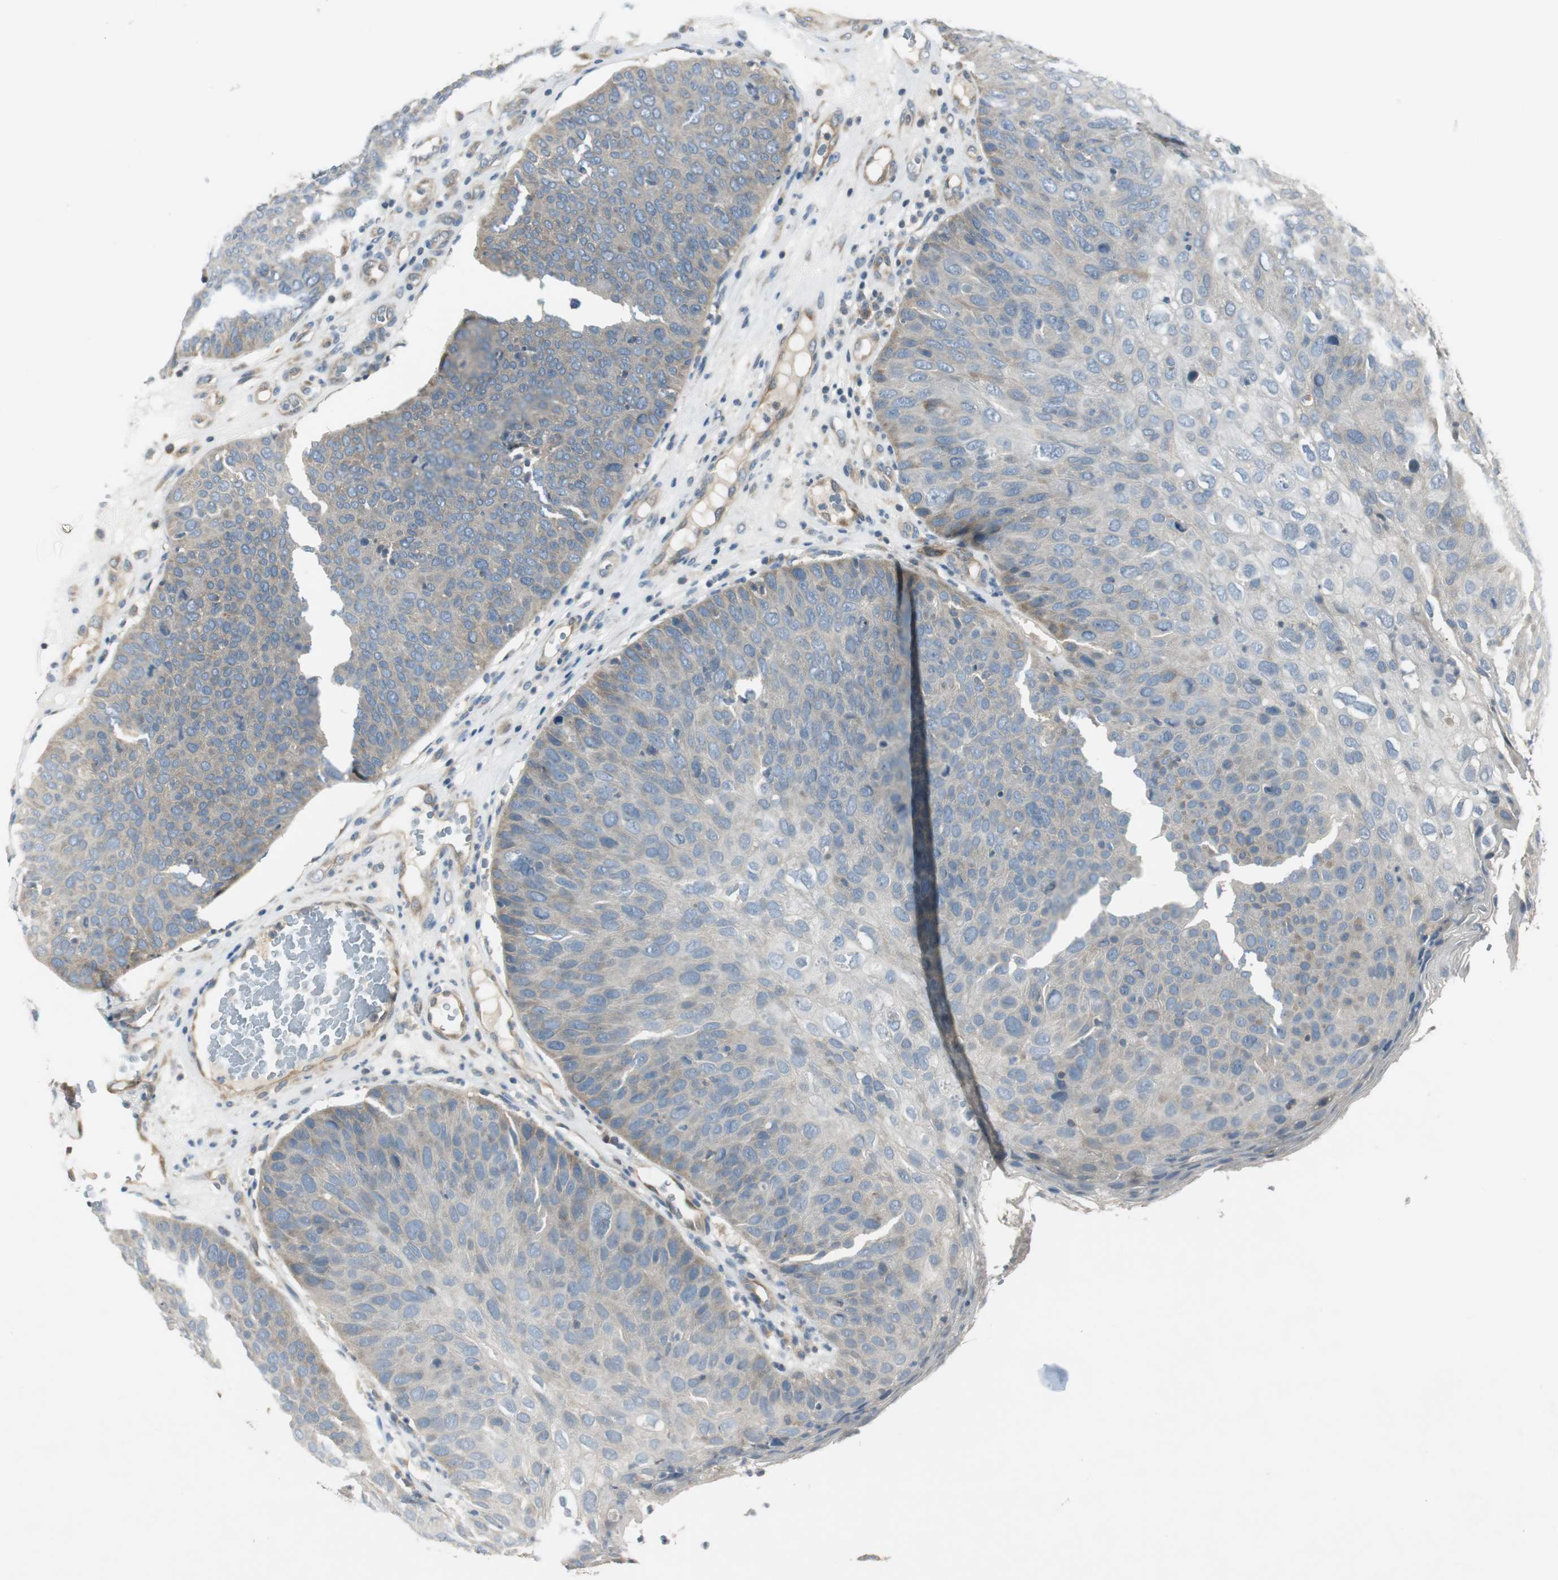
{"staining": {"intensity": "weak", "quantity": ">75%", "location": "cytoplasmic/membranous"}, "tissue": "skin cancer", "cell_type": "Tumor cells", "image_type": "cancer", "snomed": [{"axis": "morphology", "description": "Squamous cell carcinoma, NOS"}, {"axis": "topography", "description": "Skin"}], "caption": "Protein expression analysis of squamous cell carcinoma (skin) demonstrates weak cytoplasmic/membranous staining in approximately >75% of tumor cells. (Brightfield microscopy of DAB IHC at high magnification).", "gene": "PRKAA1", "patient": {"sex": "male", "age": 87}}